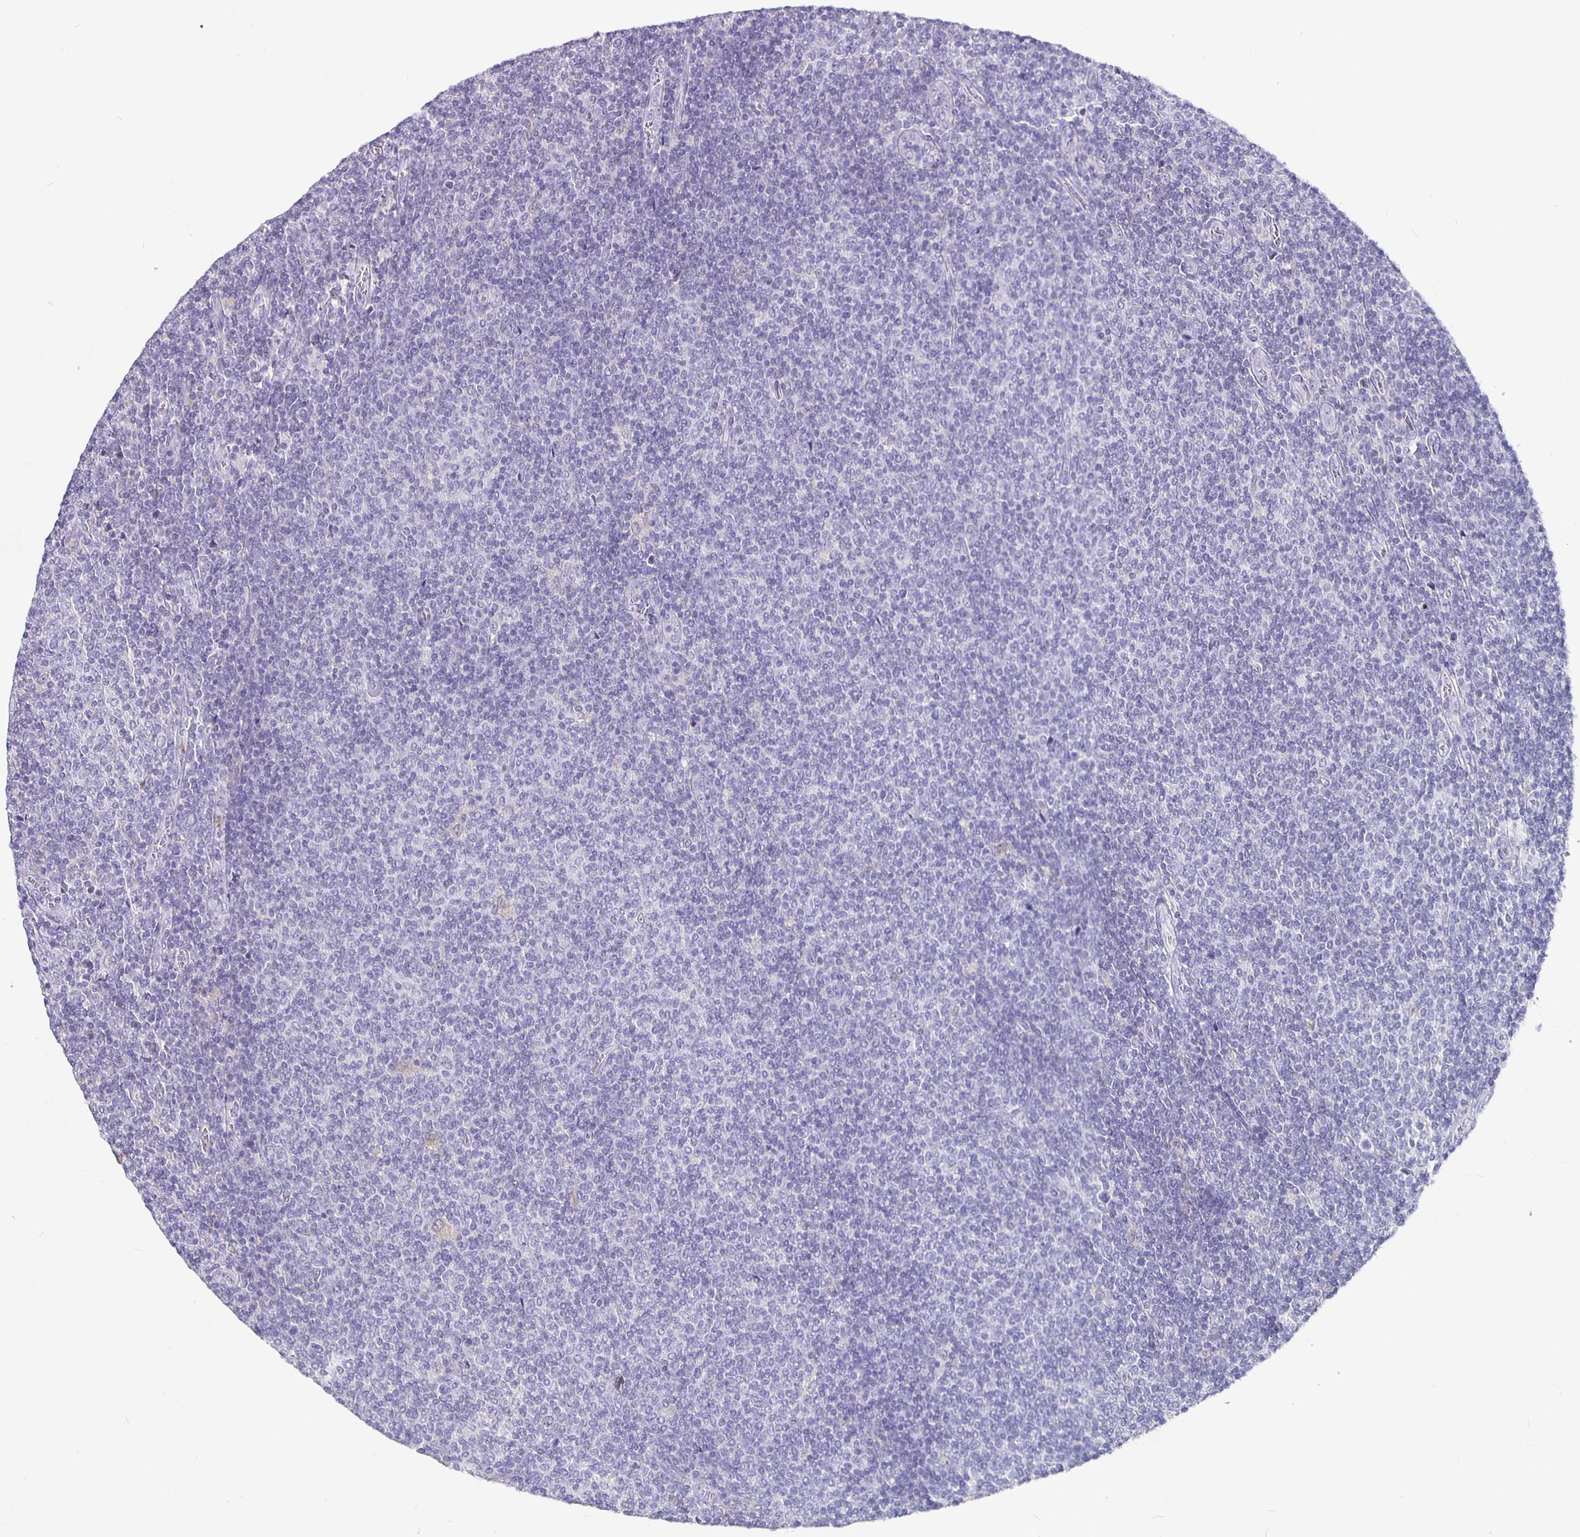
{"staining": {"intensity": "negative", "quantity": "none", "location": "none"}, "tissue": "lymphoma", "cell_type": "Tumor cells", "image_type": "cancer", "snomed": [{"axis": "morphology", "description": "Malignant lymphoma, non-Hodgkin's type, Low grade"}, {"axis": "topography", "description": "Lymph node"}], "caption": "The immunohistochemistry (IHC) image has no significant positivity in tumor cells of low-grade malignant lymphoma, non-Hodgkin's type tissue. Brightfield microscopy of IHC stained with DAB (brown) and hematoxylin (blue), captured at high magnification.", "gene": "GPX4", "patient": {"sex": "male", "age": 52}}